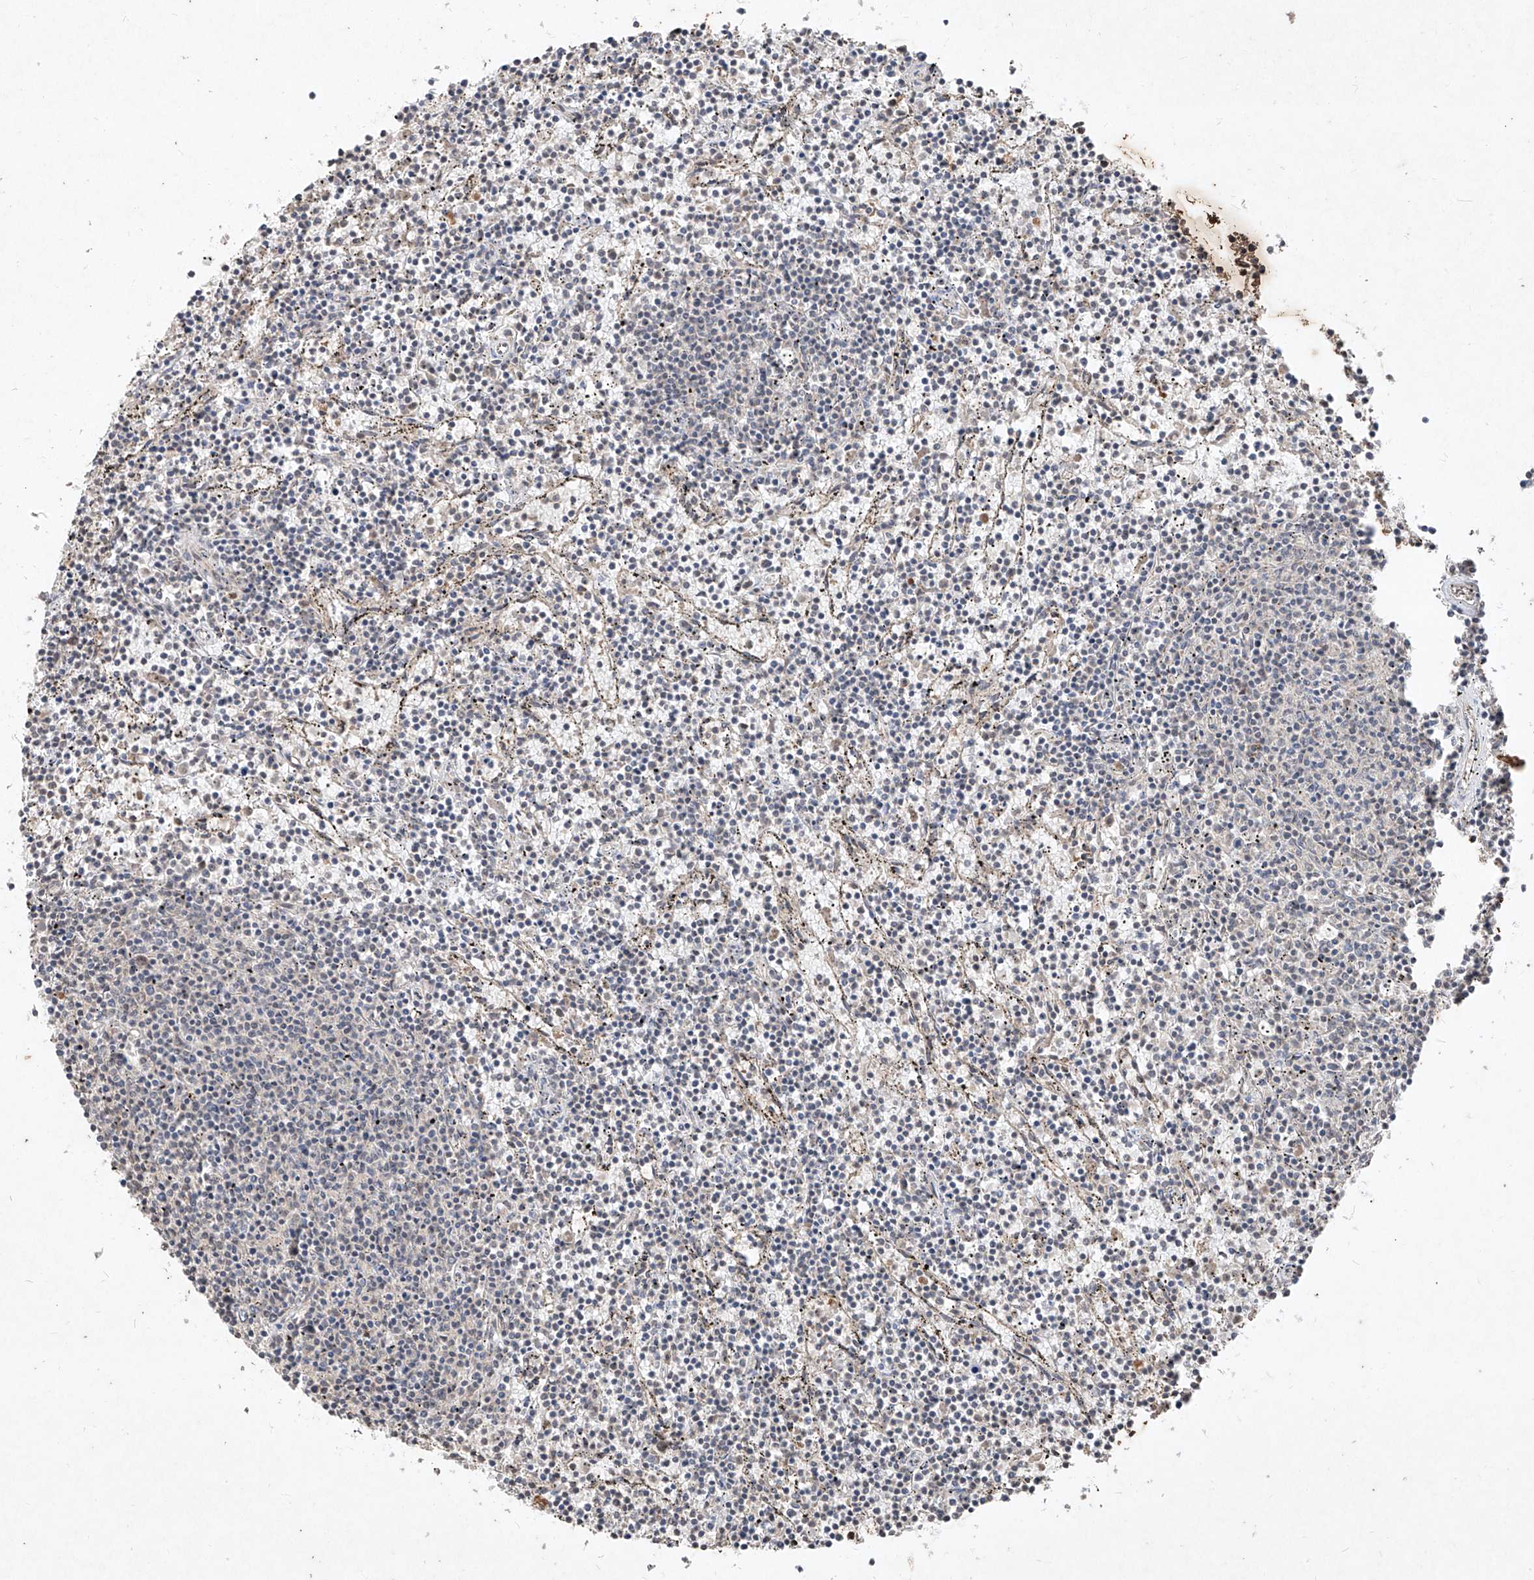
{"staining": {"intensity": "negative", "quantity": "none", "location": "none"}, "tissue": "lymphoma", "cell_type": "Tumor cells", "image_type": "cancer", "snomed": [{"axis": "morphology", "description": "Malignant lymphoma, non-Hodgkin's type, Low grade"}, {"axis": "topography", "description": "Spleen"}], "caption": "A photomicrograph of human low-grade malignant lymphoma, non-Hodgkin's type is negative for staining in tumor cells.", "gene": "ABCD3", "patient": {"sex": "female", "age": 50}}